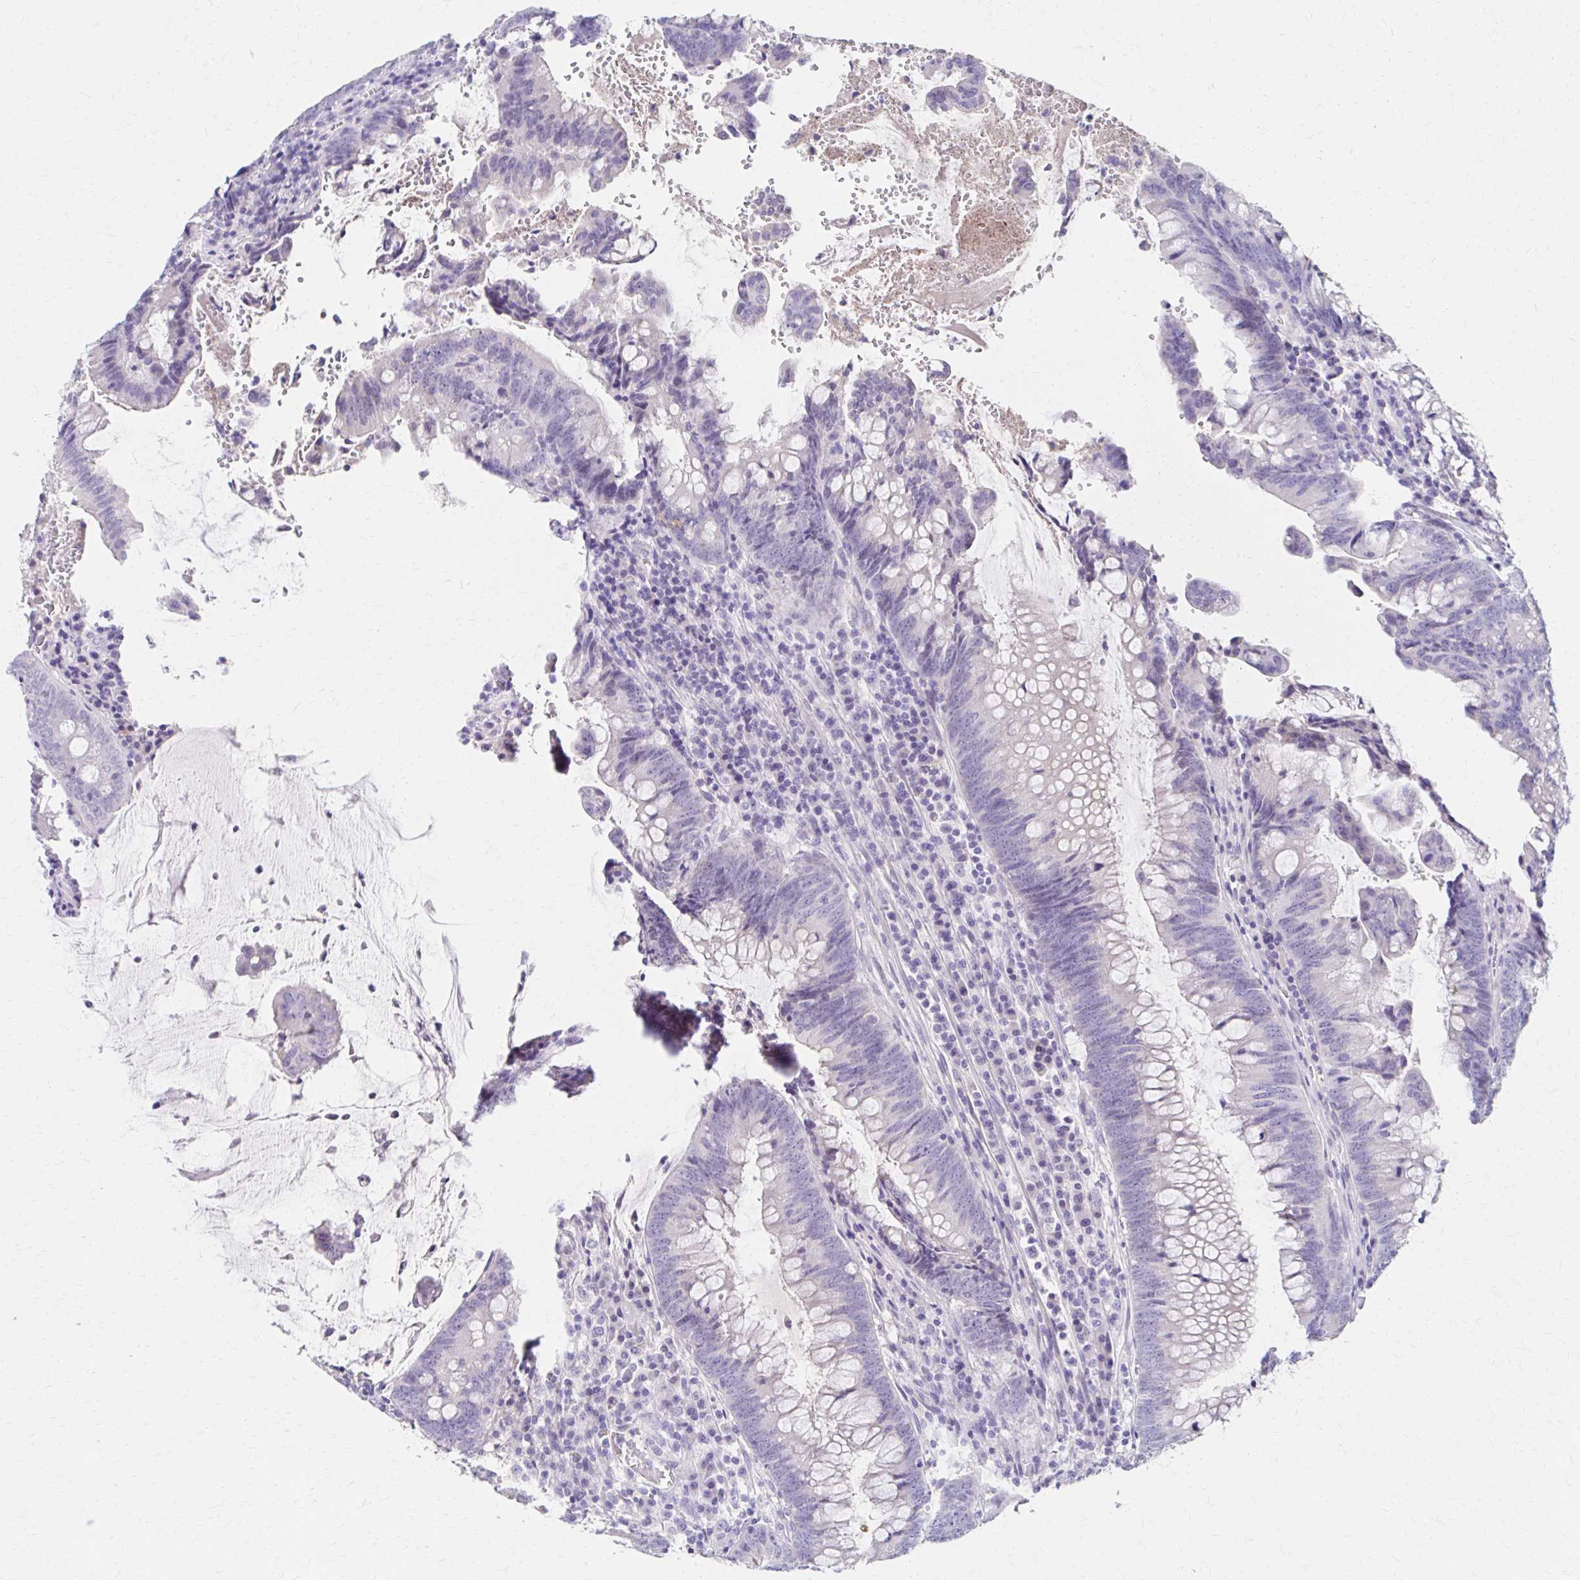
{"staining": {"intensity": "negative", "quantity": "none", "location": "none"}, "tissue": "colorectal cancer", "cell_type": "Tumor cells", "image_type": "cancer", "snomed": [{"axis": "morphology", "description": "Adenocarcinoma, NOS"}, {"axis": "topography", "description": "Colon"}], "caption": "Immunohistochemistry of colorectal adenocarcinoma demonstrates no expression in tumor cells.", "gene": "AZGP1", "patient": {"sex": "male", "age": 62}}